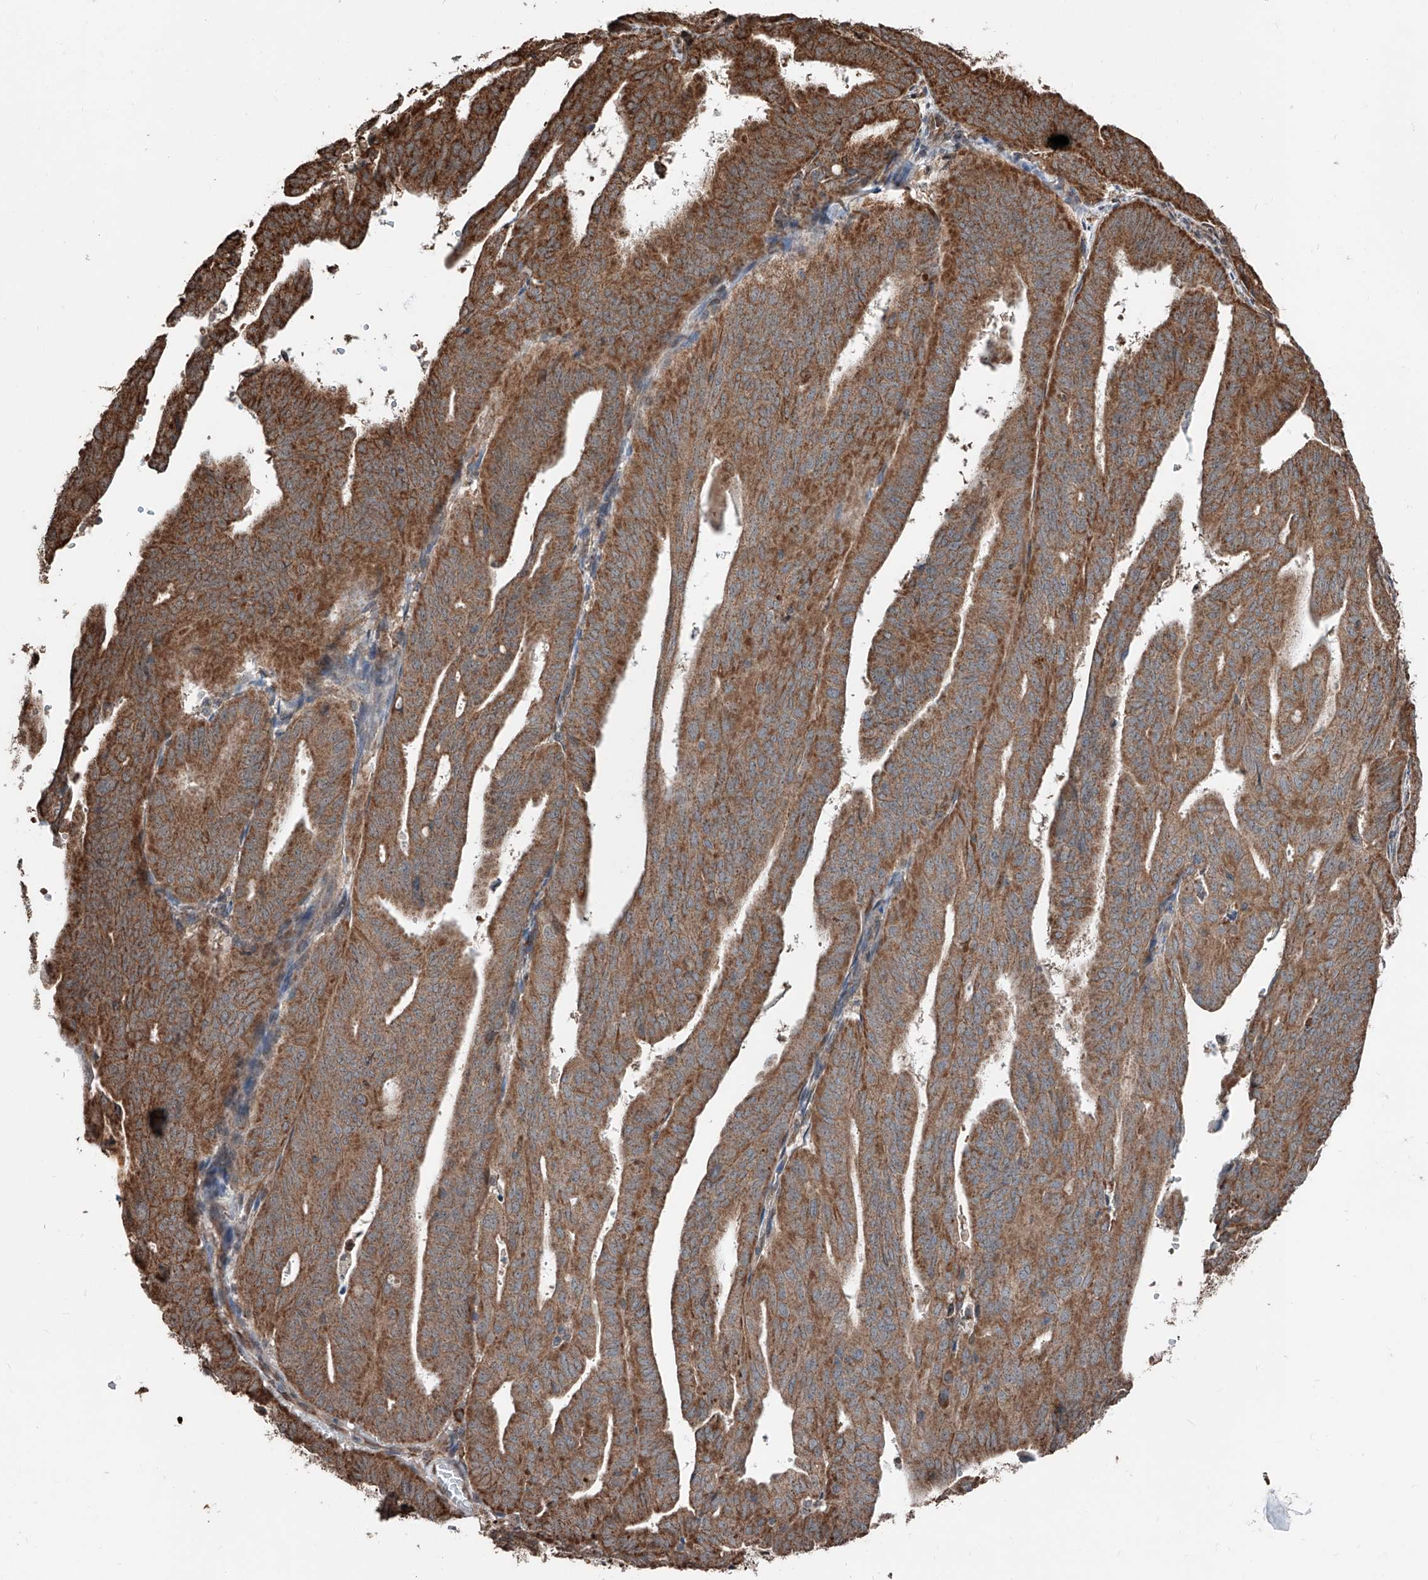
{"staining": {"intensity": "moderate", "quantity": ">75%", "location": "cytoplasmic/membranous"}, "tissue": "endometrial cancer", "cell_type": "Tumor cells", "image_type": "cancer", "snomed": [{"axis": "morphology", "description": "Adenocarcinoma, NOS"}, {"axis": "topography", "description": "Uterus"}], "caption": "Immunohistochemistry (IHC) (DAB) staining of endometrial adenocarcinoma exhibits moderate cytoplasmic/membranous protein staining in about >75% of tumor cells. Ihc stains the protein of interest in brown and the nuclei are stained blue.", "gene": "ZNF445", "patient": {"sex": "female", "age": 77}}